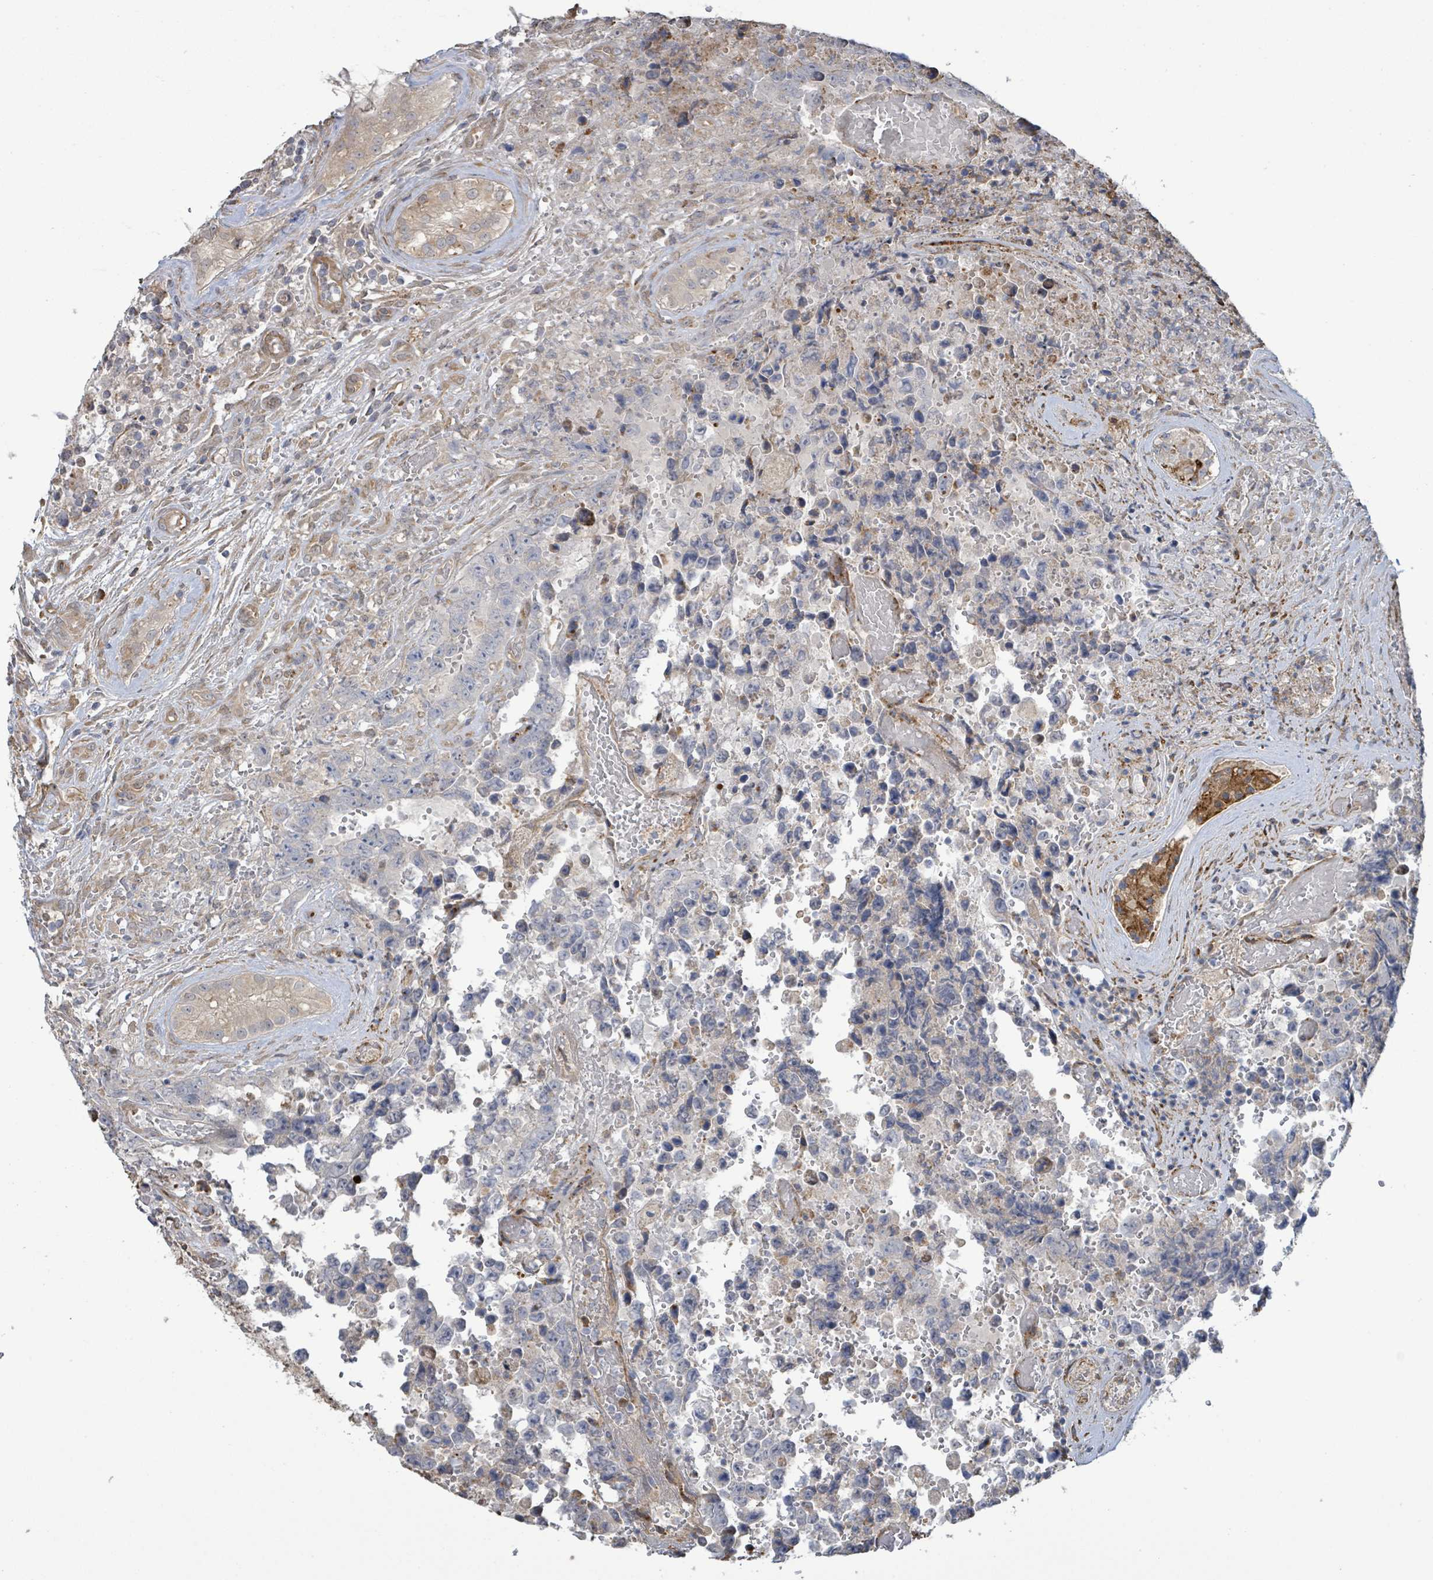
{"staining": {"intensity": "negative", "quantity": "none", "location": "none"}, "tissue": "testis cancer", "cell_type": "Tumor cells", "image_type": "cancer", "snomed": [{"axis": "morphology", "description": "Normal tissue, NOS"}, {"axis": "morphology", "description": "Carcinoma, Embryonal, NOS"}, {"axis": "topography", "description": "Testis"}, {"axis": "topography", "description": "Epididymis"}], "caption": "Immunohistochemistry of human testis cancer reveals no positivity in tumor cells.", "gene": "ARPIN", "patient": {"sex": "male", "age": 25}}